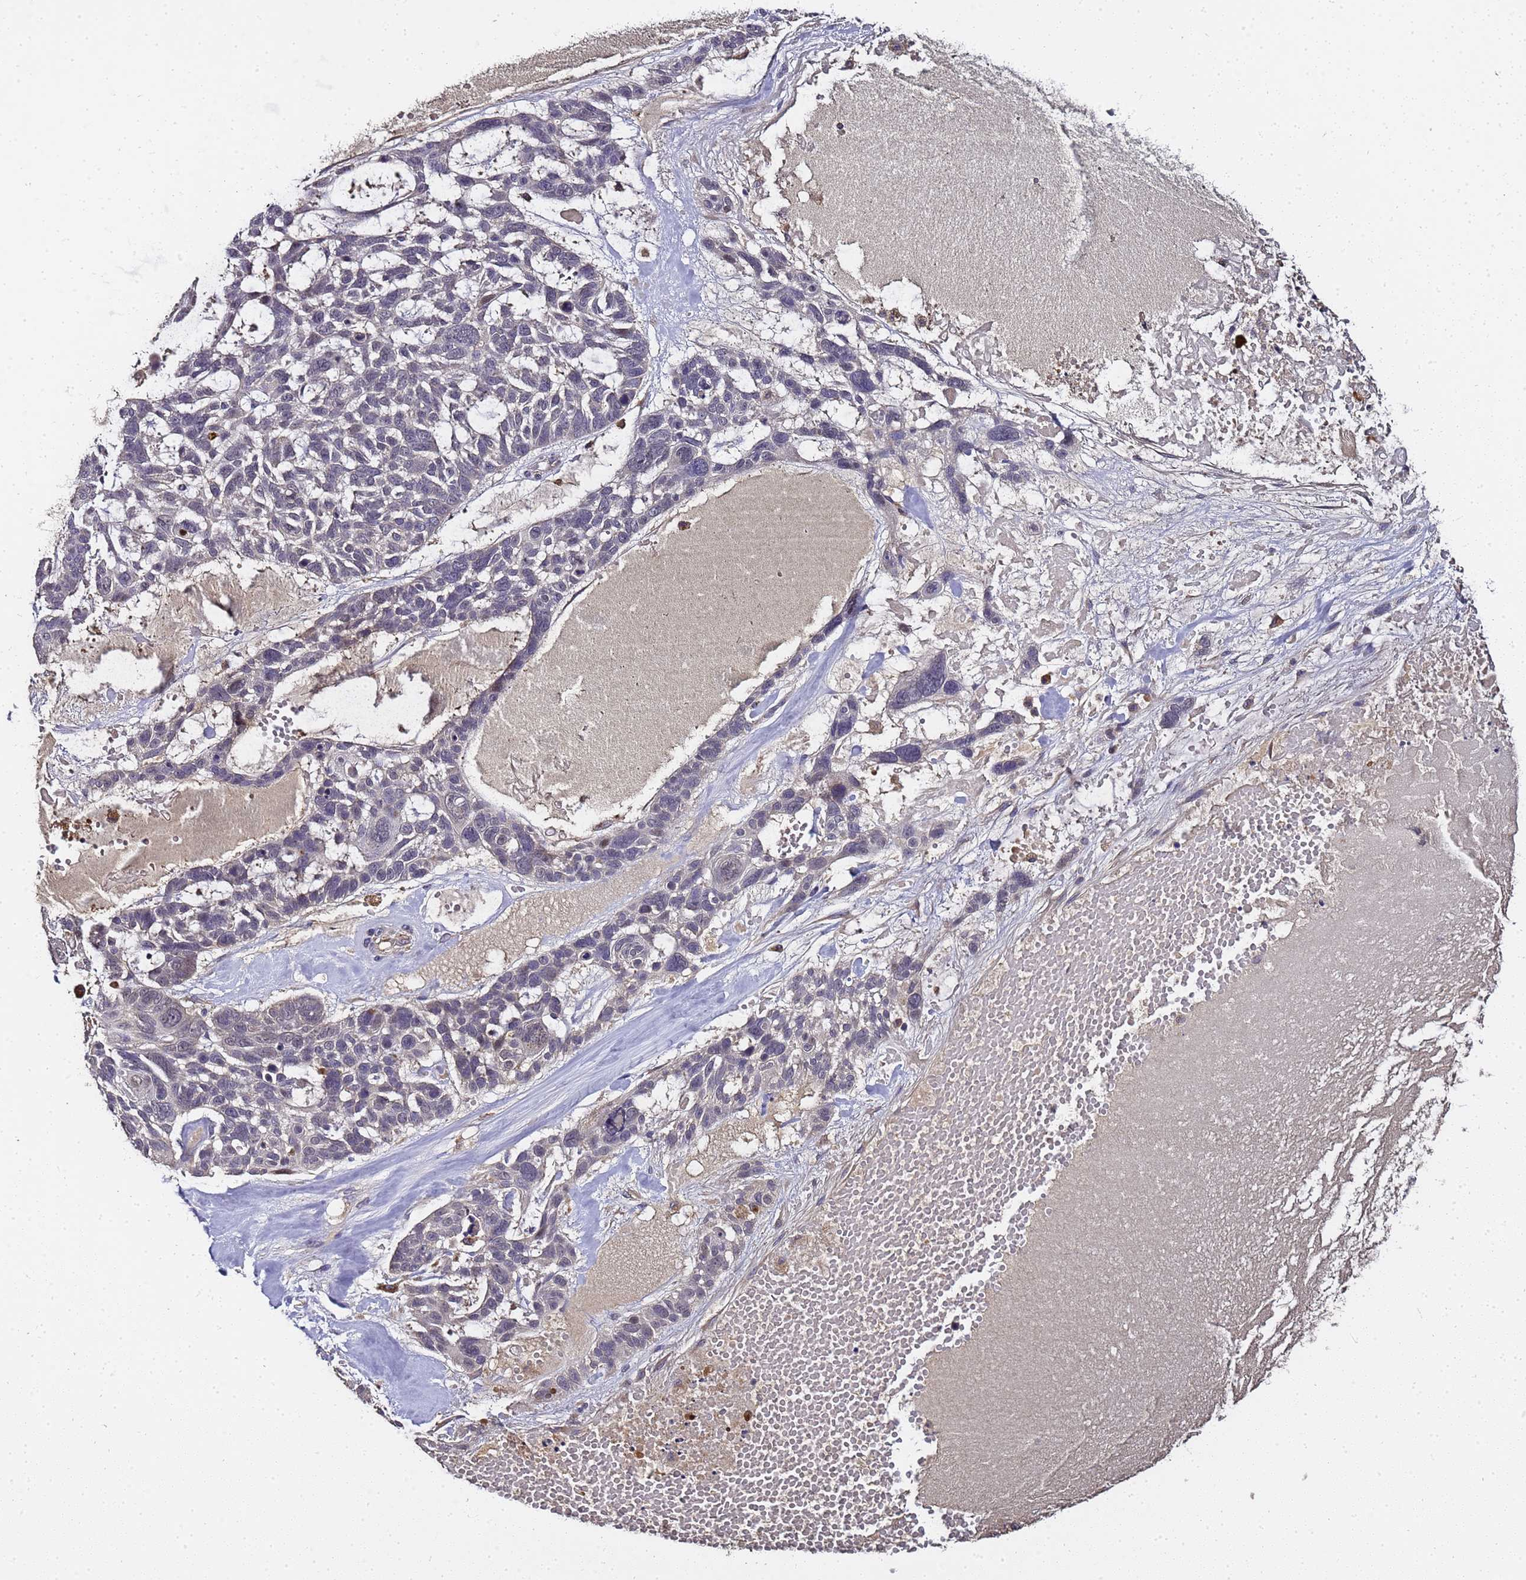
{"staining": {"intensity": "negative", "quantity": "none", "location": "none"}, "tissue": "skin cancer", "cell_type": "Tumor cells", "image_type": "cancer", "snomed": [{"axis": "morphology", "description": "Basal cell carcinoma"}, {"axis": "topography", "description": "Skin"}], "caption": "Micrograph shows no protein positivity in tumor cells of basal cell carcinoma (skin) tissue. The staining is performed using DAB (3,3'-diaminobenzidine) brown chromogen with nuclei counter-stained in using hematoxylin.", "gene": "LGI4", "patient": {"sex": "male", "age": 88}}